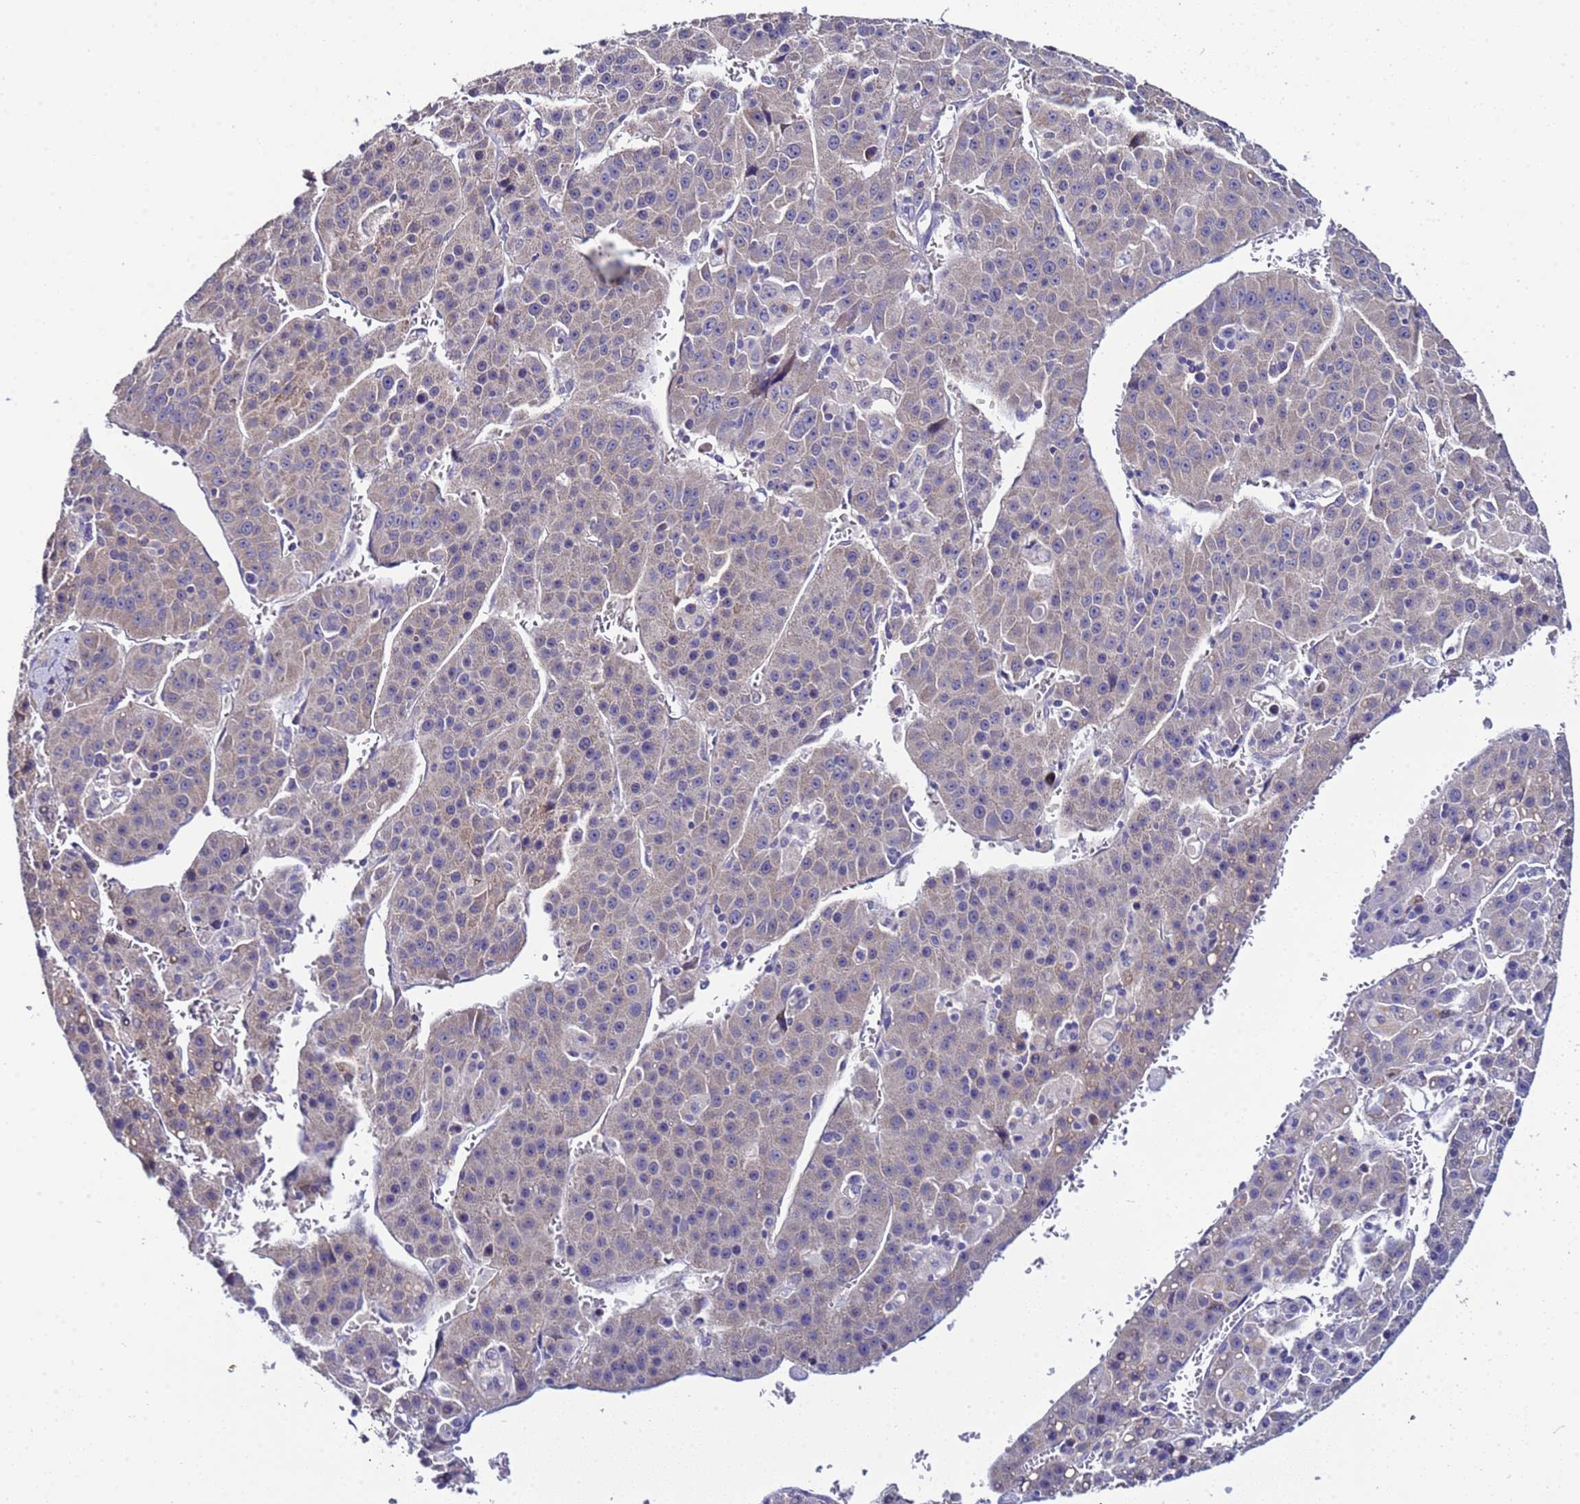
{"staining": {"intensity": "weak", "quantity": "<25%", "location": "cytoplasmic/membranous"}, "tissue": "liver cancer", "cell_type": "Tumor cells", "image_type": "cancer", "snomed": [{"axis": "morphology", "description": "Carcinoma, Hepatocellular, NOS"}, {"axis": "topography", "description": "Liver"}], "caption": "High power microscopy image of an IHC micrograph of liver cancer (hepatocellular carcinoma), revealing no significant positivity in tumor cells.", "gene": "ELMOD2", "patient": {"sex": "female", "age": 53}}